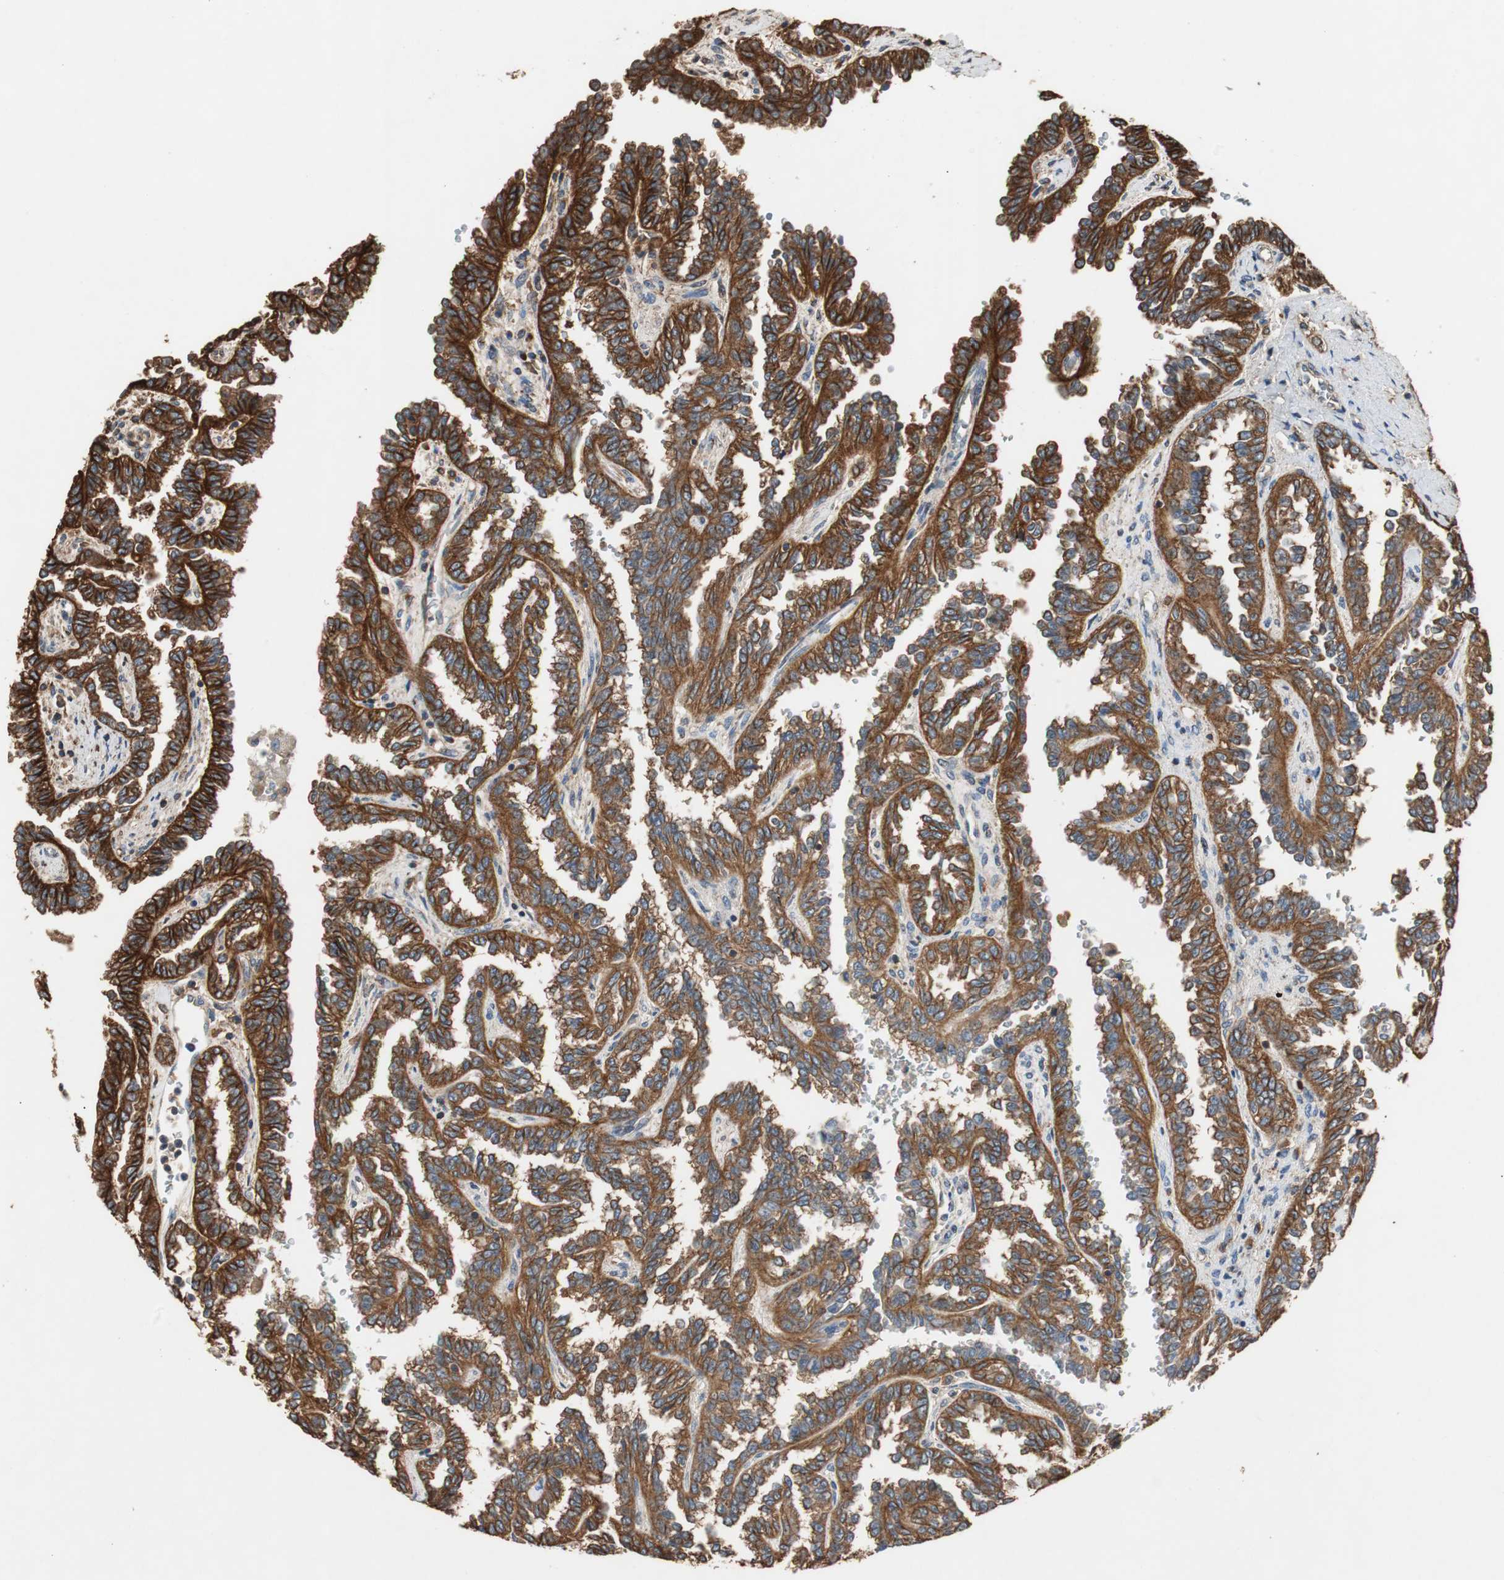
{"staining": {"intensity": "strong", "quantity": ">75%", "location": "cytoplasmic/membranous"}, "tissue": "renal cancer", "cell_type": "Tumor cells", "image_type": "cancer", "snomed": [{"axis": "morphology", "description": "Inflammation, NOS"}, {"axis": "morphology", "description": "Adenocarcinoma, NOS"}, {"axis": "topography", "description": "Kidney"}], "caption": "Protein expression analysis of human renal cancer (adenocarcinoma) reveals strong cytoplasmic/membranous positivity in approximately >75% of tumor cells.", "gene": "TNFRSF14", "patient": {"sex": "male", "age": 68}}